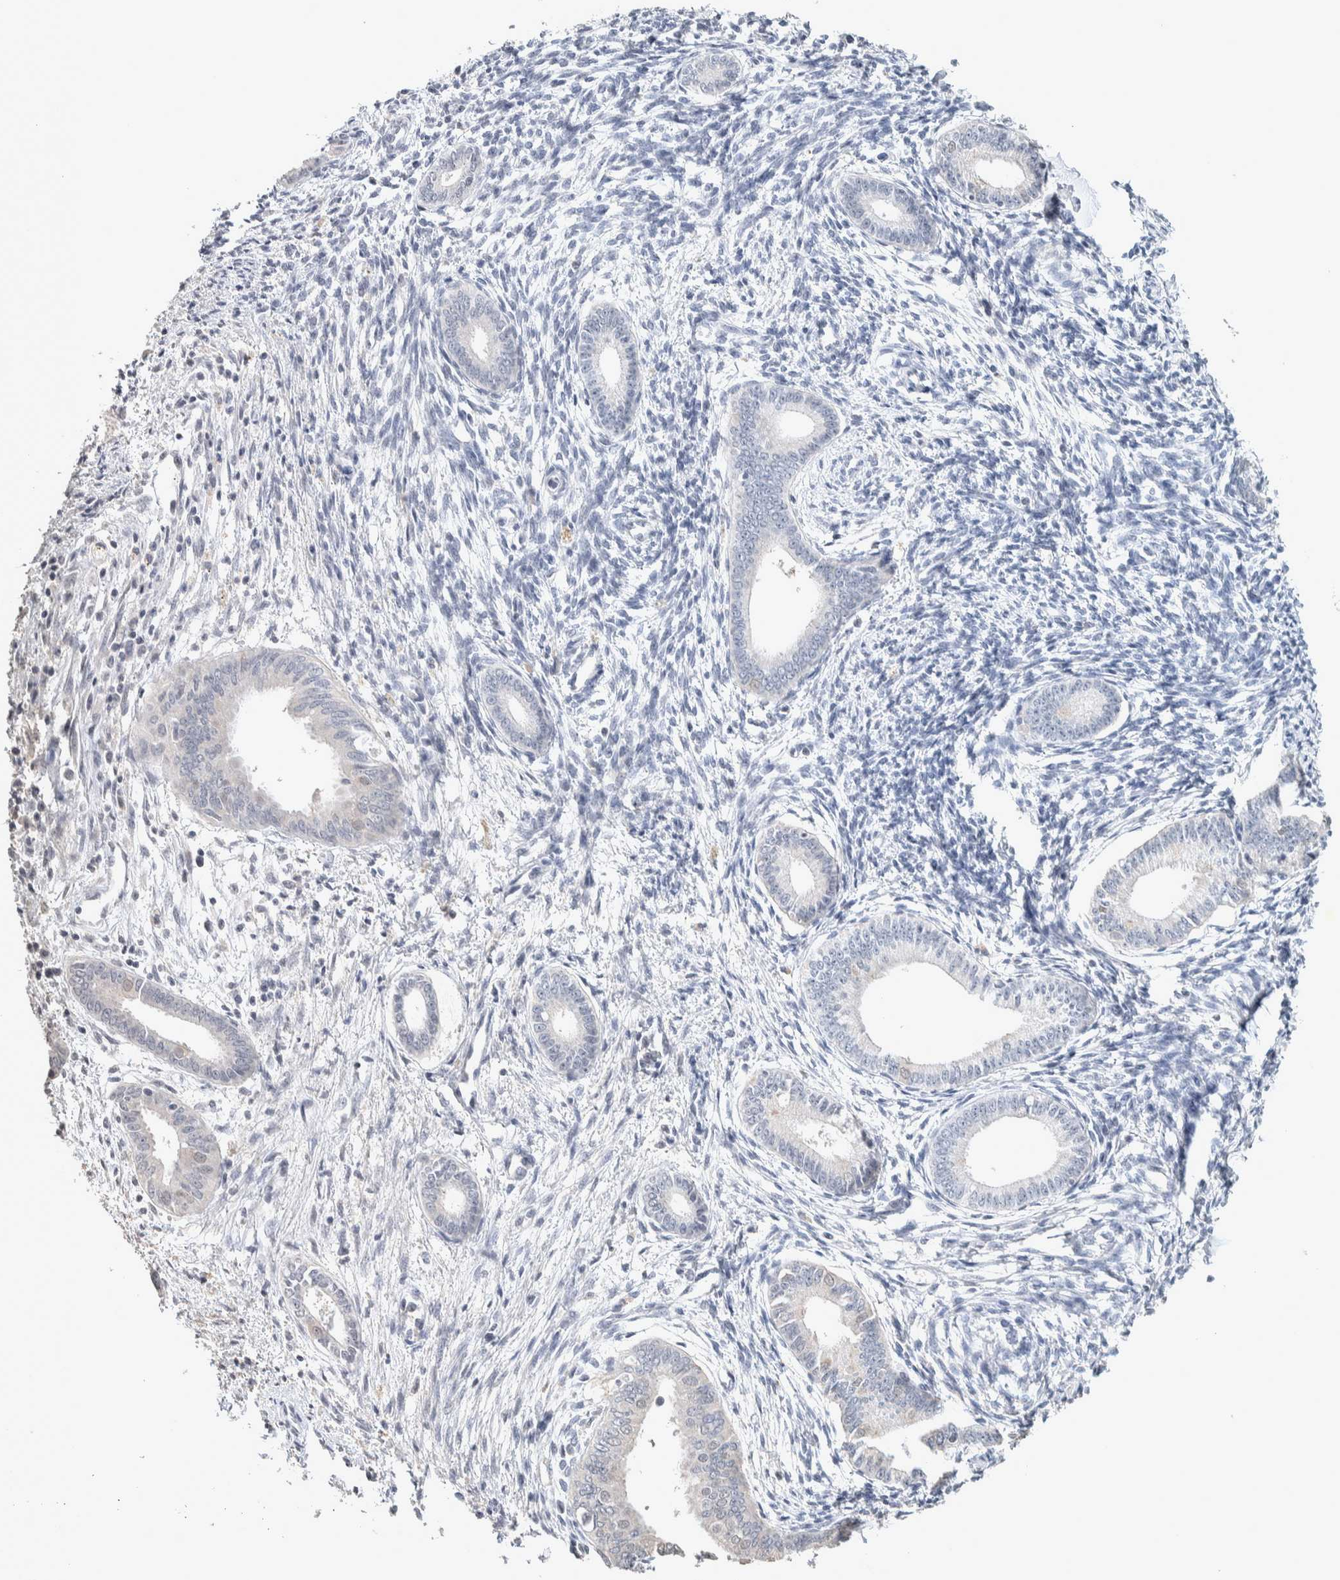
{"staining": {"intensity": "negative", "quantity": "none", "location": "none"}, "tissue": "endometrium", "cell_type": "Cells in endometrial stroma", "image_type": "normal", "snomed": [{"axis": "morphology", "description": "Normal tissue, NOS"}, {"axis": "topography", "description": "Endometrium"}], "caption": "High power microscopy image of an immunohistochemistry photomicrograph of benign endometrium, revealing no significant positivity in cells in endometrial stroma.", "gene": "CRAT", "patient": {"sex": "female", "age": 56}}